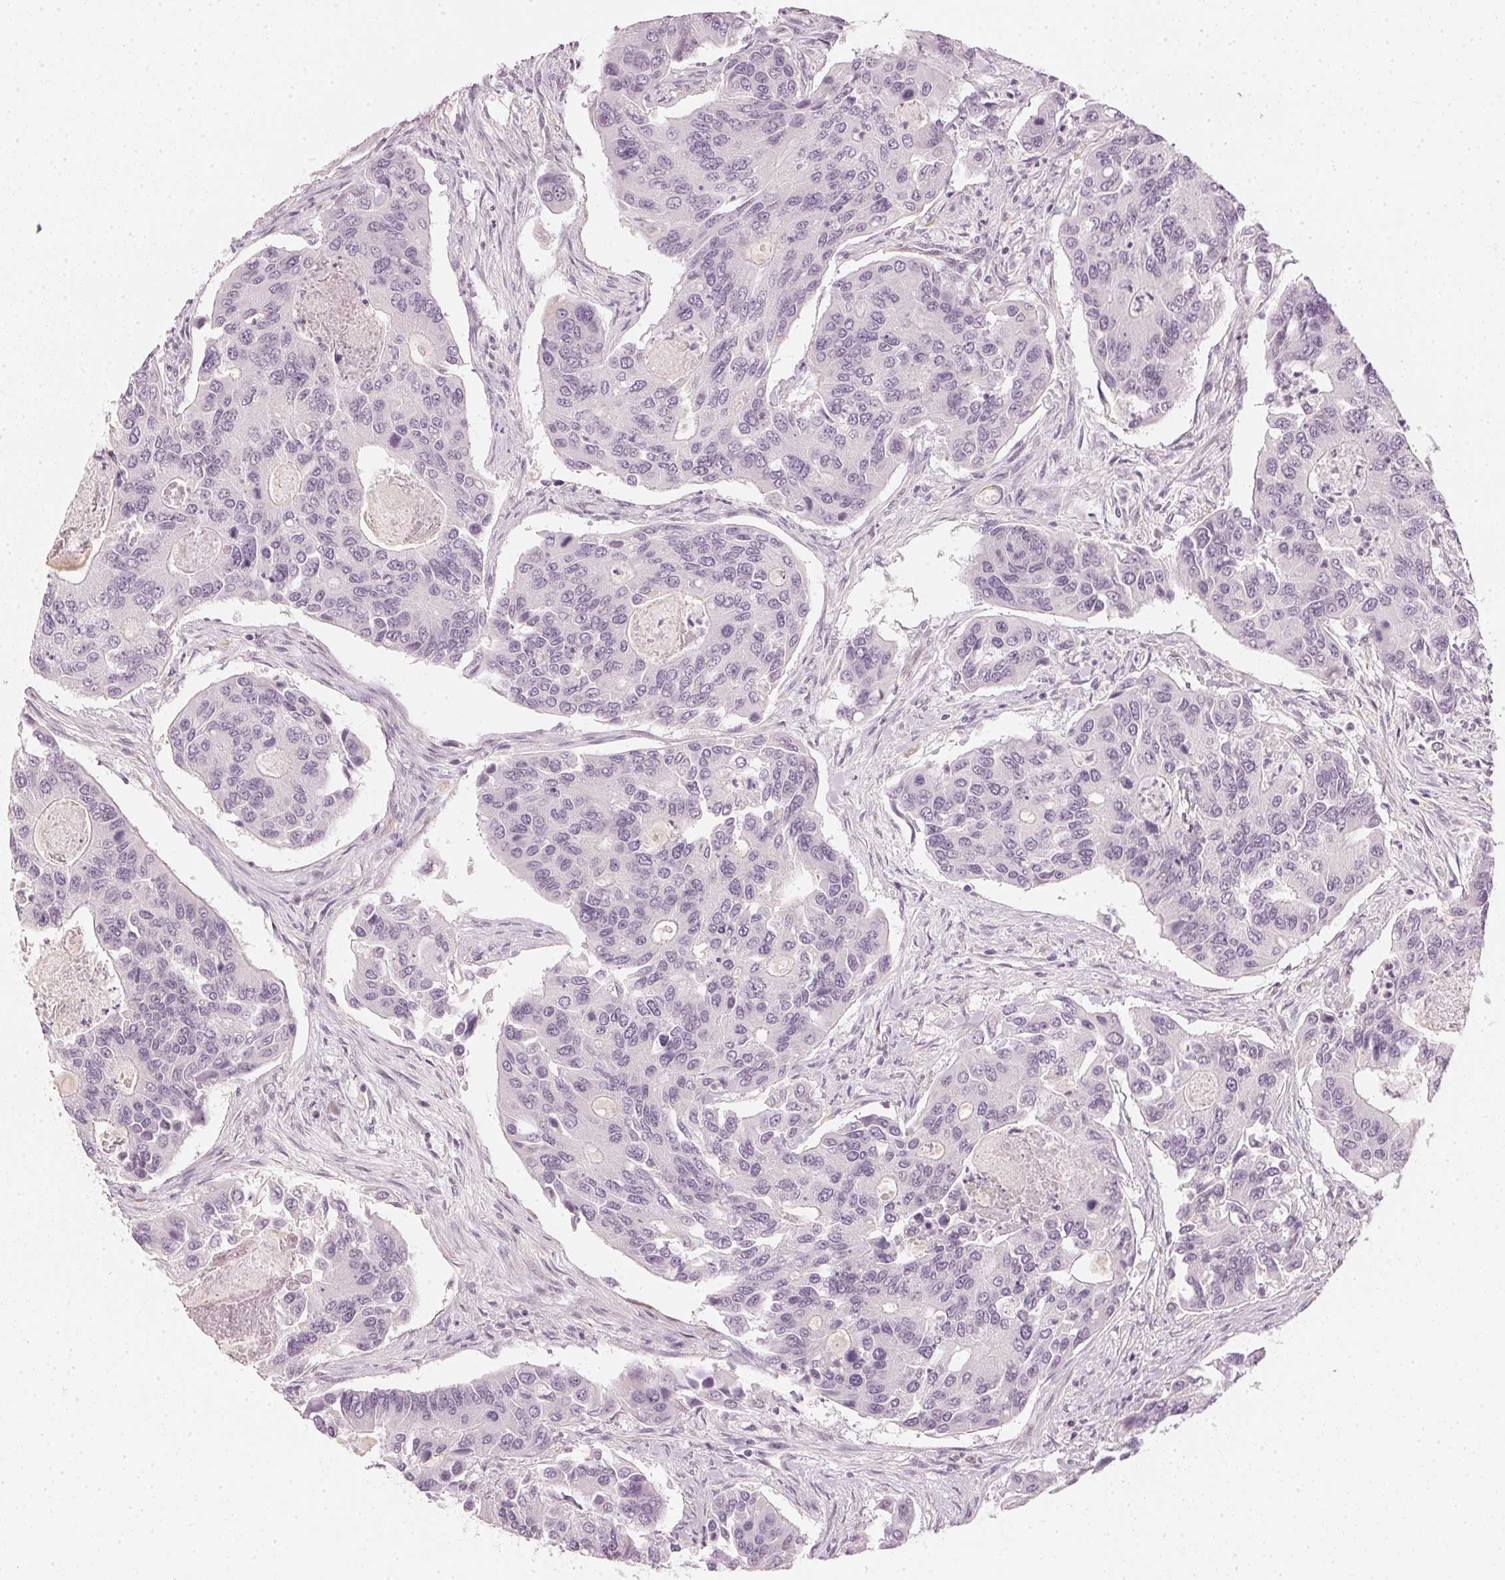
{"staining": {"intensity": "negative", "quantity": "none", "location": "none"}, "tissue": "colorectal cancer", "cell_type": "Tumor cells", "image_type": "cancer", "snomed": [{"axis": "morphology", "description": "Adenocarcinoma, NOS"}, {"axis": "topography", "description": "Colon"}], "caption": "DAB immunohistochemical staining of colorectal cancer displays no significant expression in tumor cells. (DAB (3,3'-diaminobenzidine) IHC, high magnification).", "gene": "APLP1", "patient": {"sex": "female", "age": 67}}